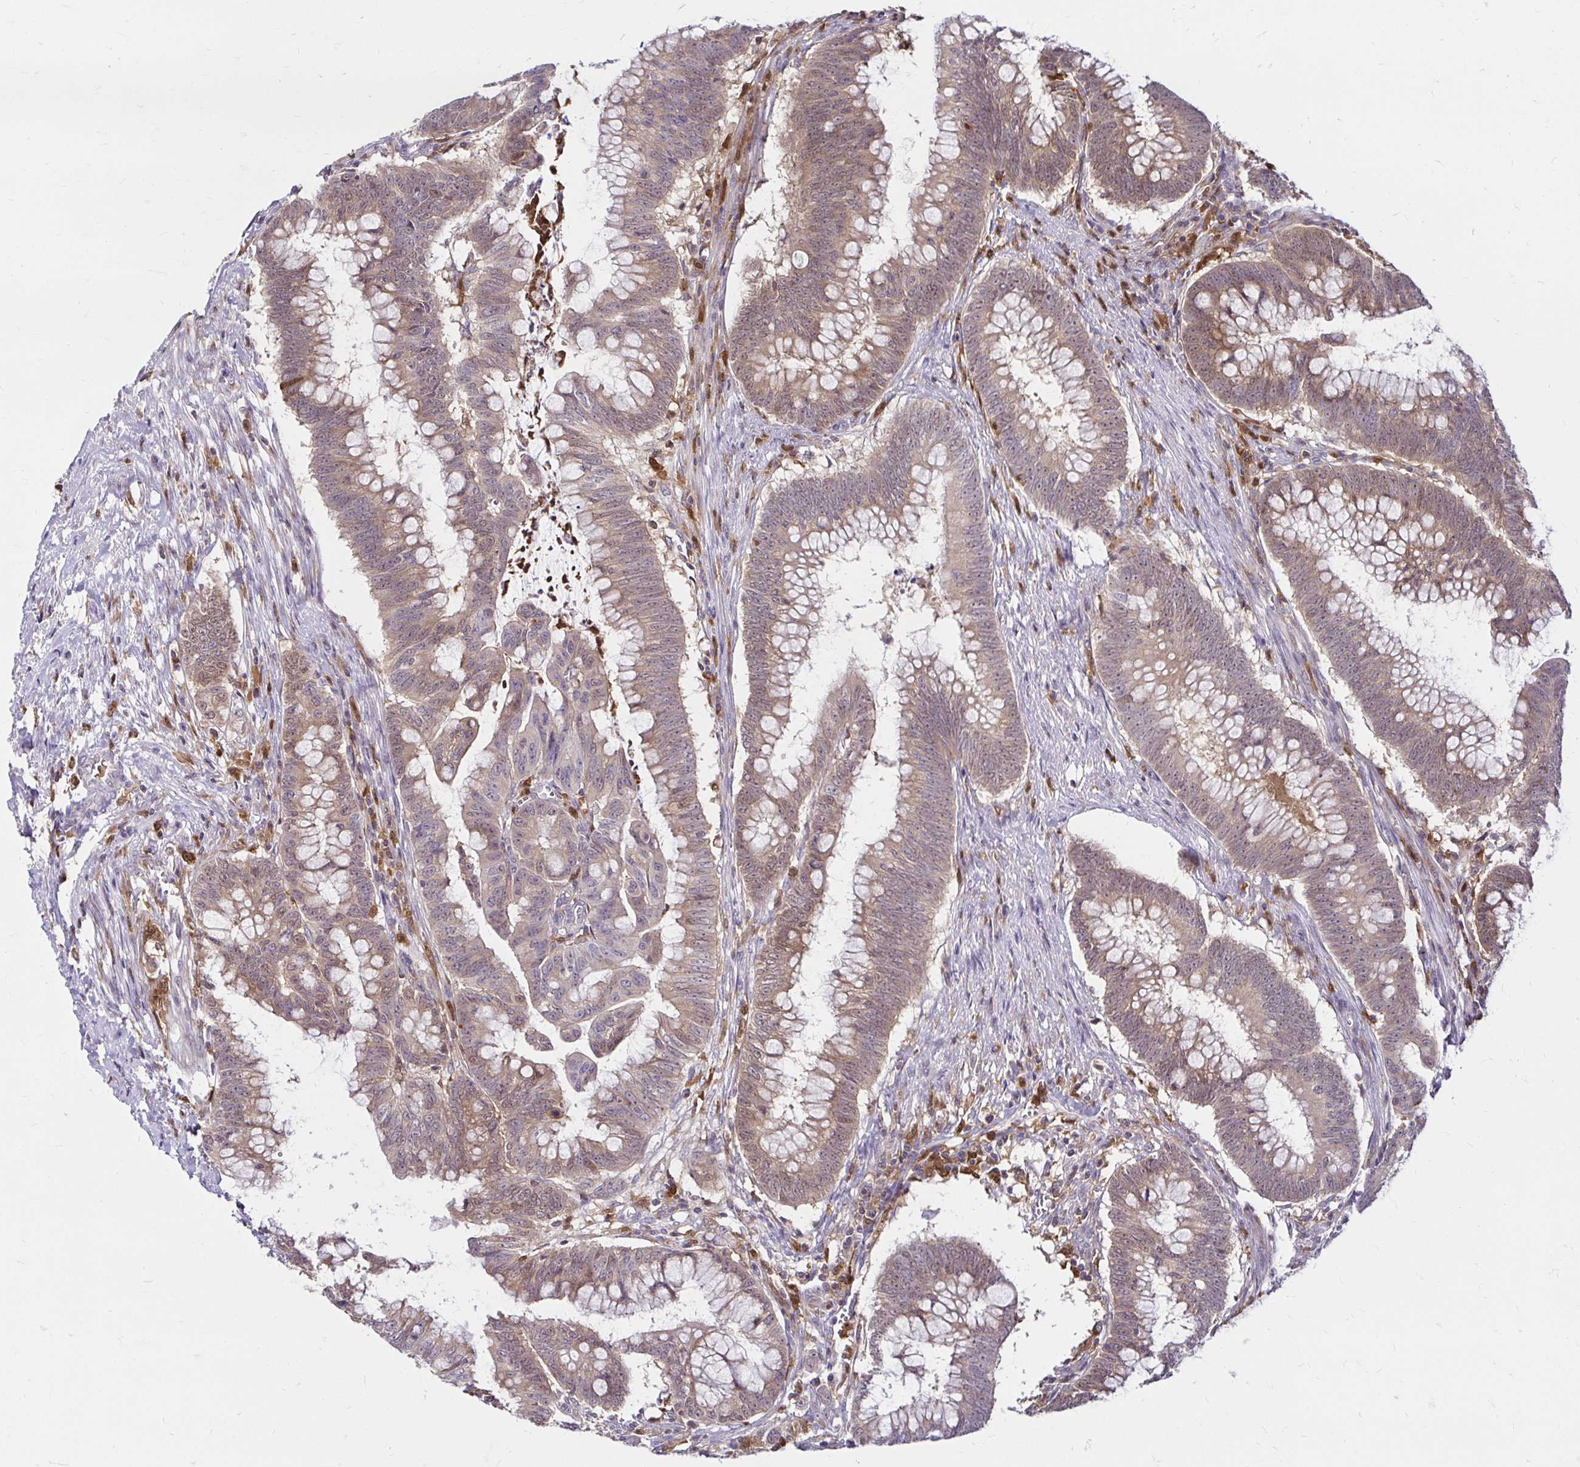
{"staining": {"intensity": "weak", "quantity": ">75%", "location": "cytoplasmic/membranous"}, "tissue": "colorectal cancer", "cell_type": "Tumor cells", "image_type": "cancer", "snomed": [{"axis": "morphology", "description": "Adenocarcinoma, NOS"}, {"axis": "topography", "description": "Colon"}], "caption": "This is a micrograph of immunohistochemistry staining of colorectal cancer, which shows weak staining in the cytoplasmic/membranous of tumor cells.", "gene": "PYCARD", "patient": {"sex": "male", "age": 62}}